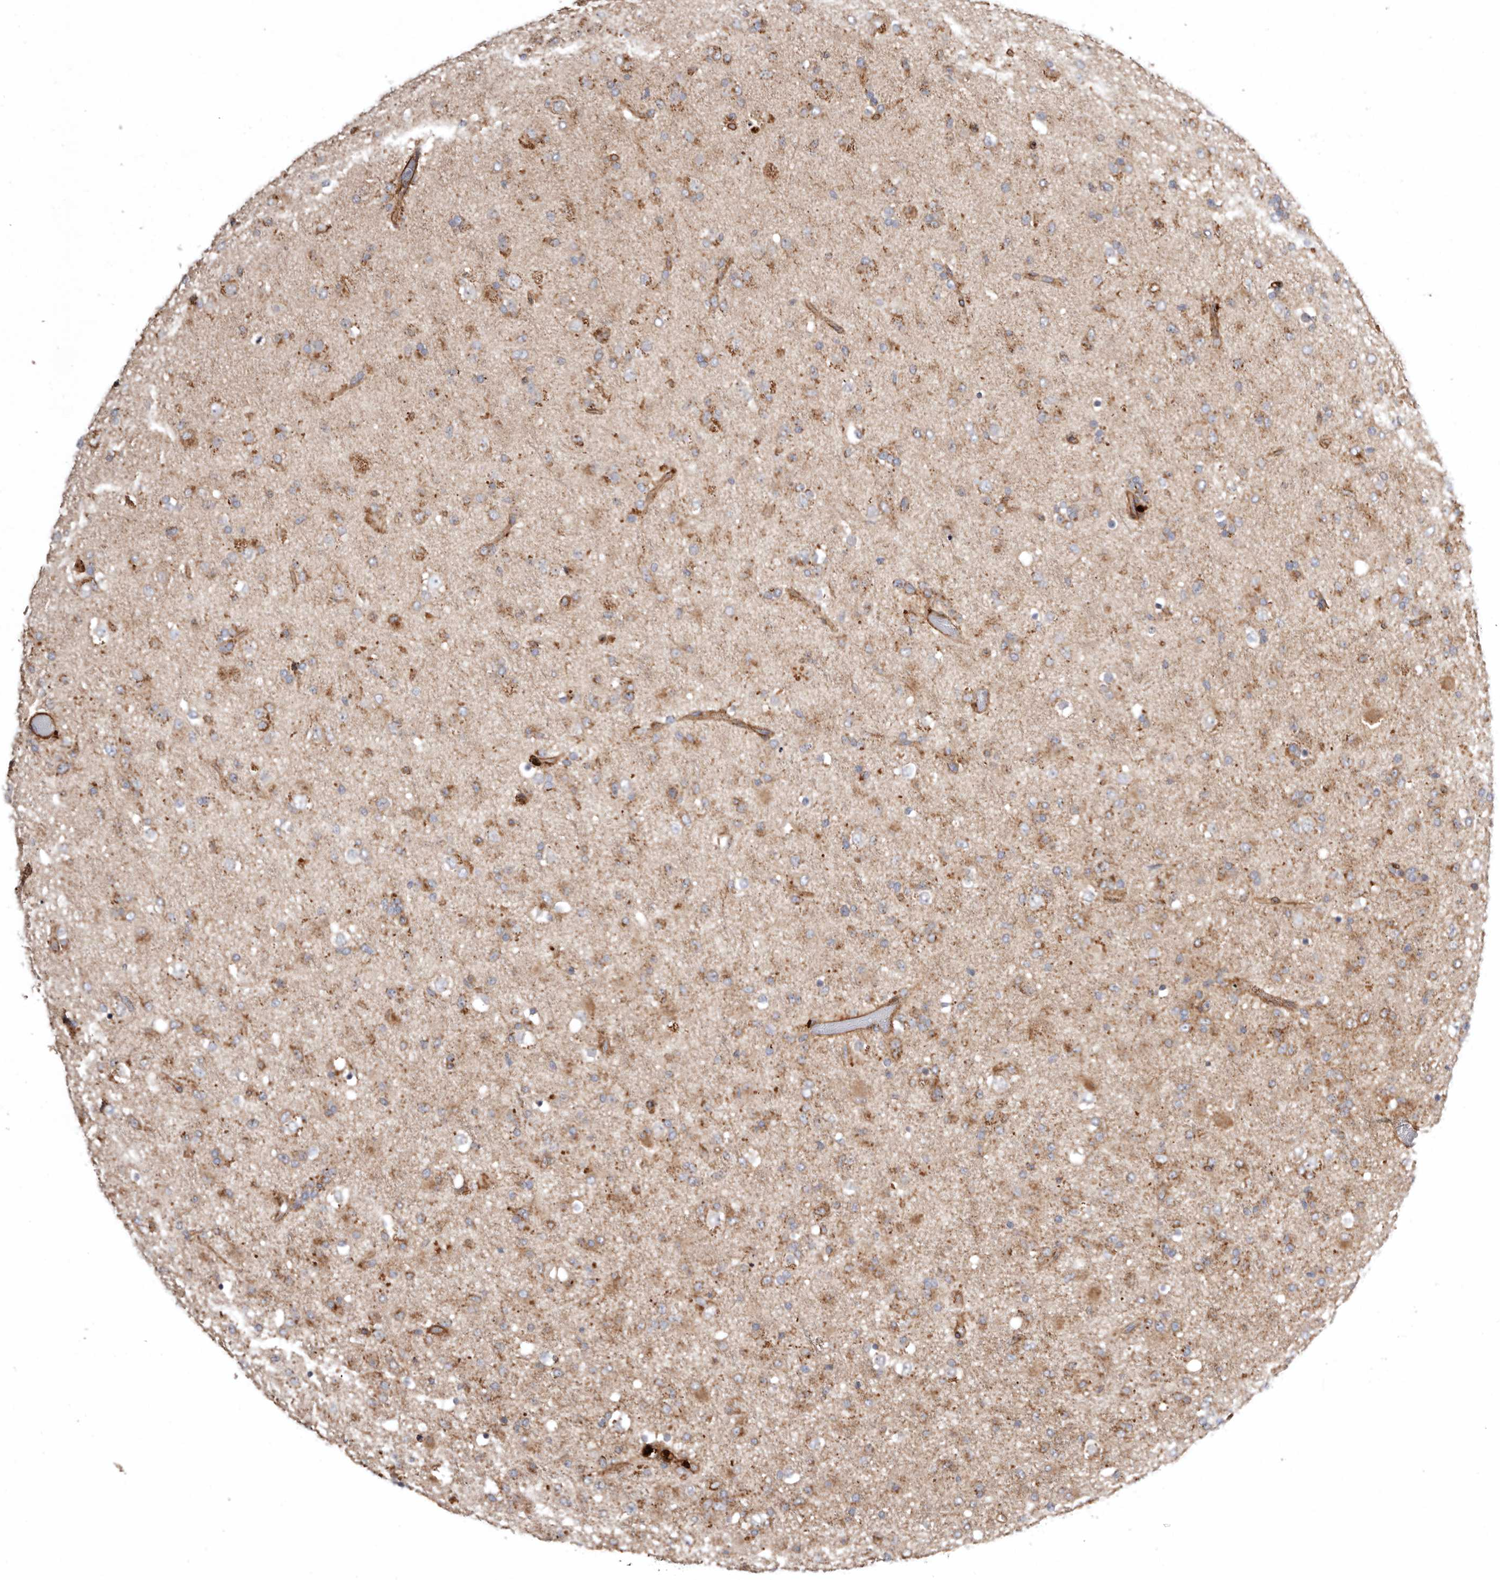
{"staining": {"intensity": "moderate", "quantity": "25%-75%", "location": "cytoplasmic/membranous"}, "tissue": "glioma", "cell_type": "Tumor cells", "image_type": "cancer", "snomed": [{"axis": "morphology", "description": "Glioma, malignant, Low grade"}, {"axis": "topography", "description": "Brain"}], "caption": "Human glioma stained with a brown dye shows moderate cytoplasmic/membranous positive positivity in approximately 25%-75% of tumor cells.", "gene": "PROKR1", "patient": {"sex": "male", "age": 65}}